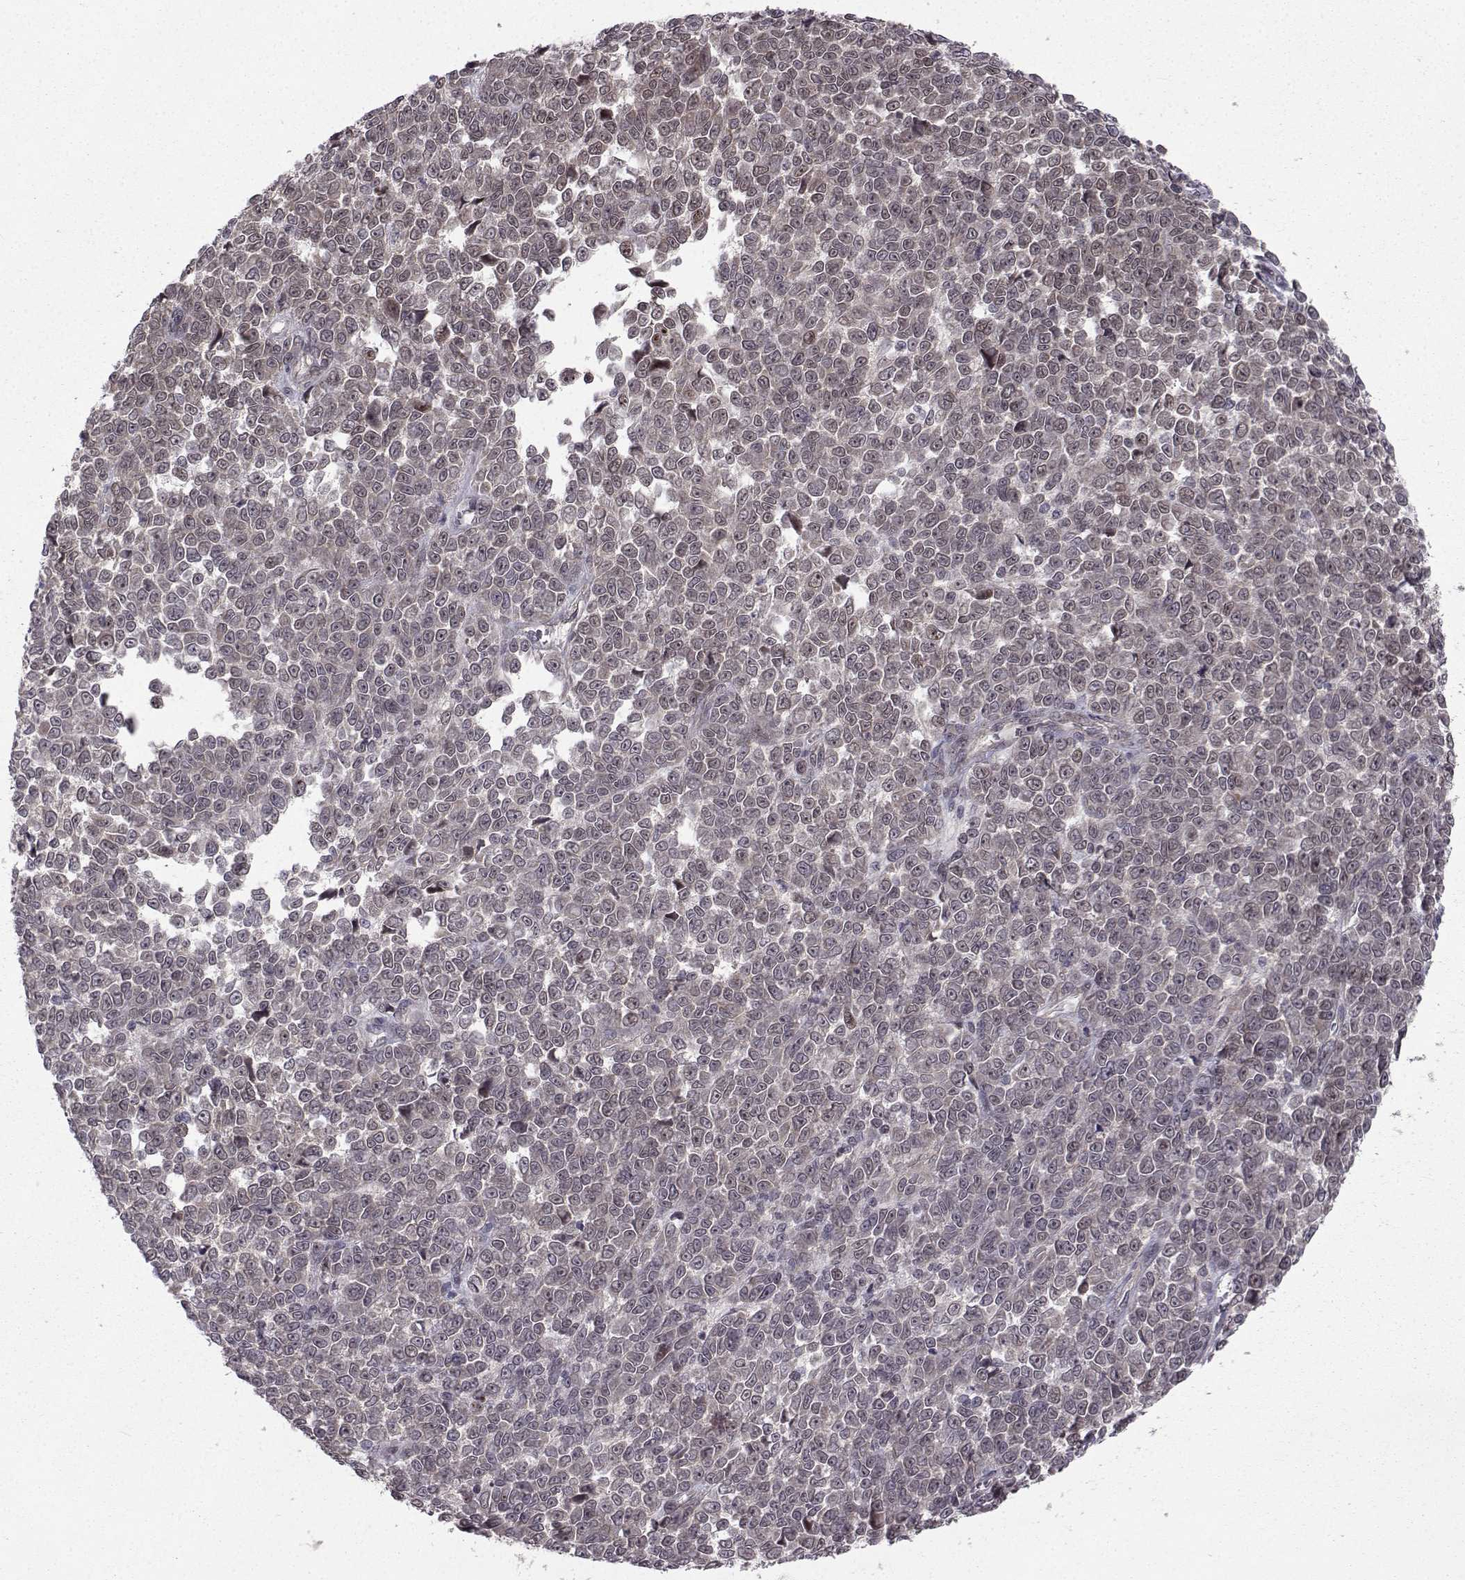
{"staining": {"intensity": "negative", "quantity": "none", "location": "none"}, "tissue": "melanoma", "cell_type": "Tumor cells", "image_type": "cancer", "snomed": [{"axis": "morphology", "description": "Malignant melanoma, NOS"}, {"axis": "topography", "description": "Skin"}], "caption": "Photomicrograph shows no significant protein staining in tumor cells of malignant melanoma.", "gene": "PKN2", "patient": {"sex": "female", "age": 95}}